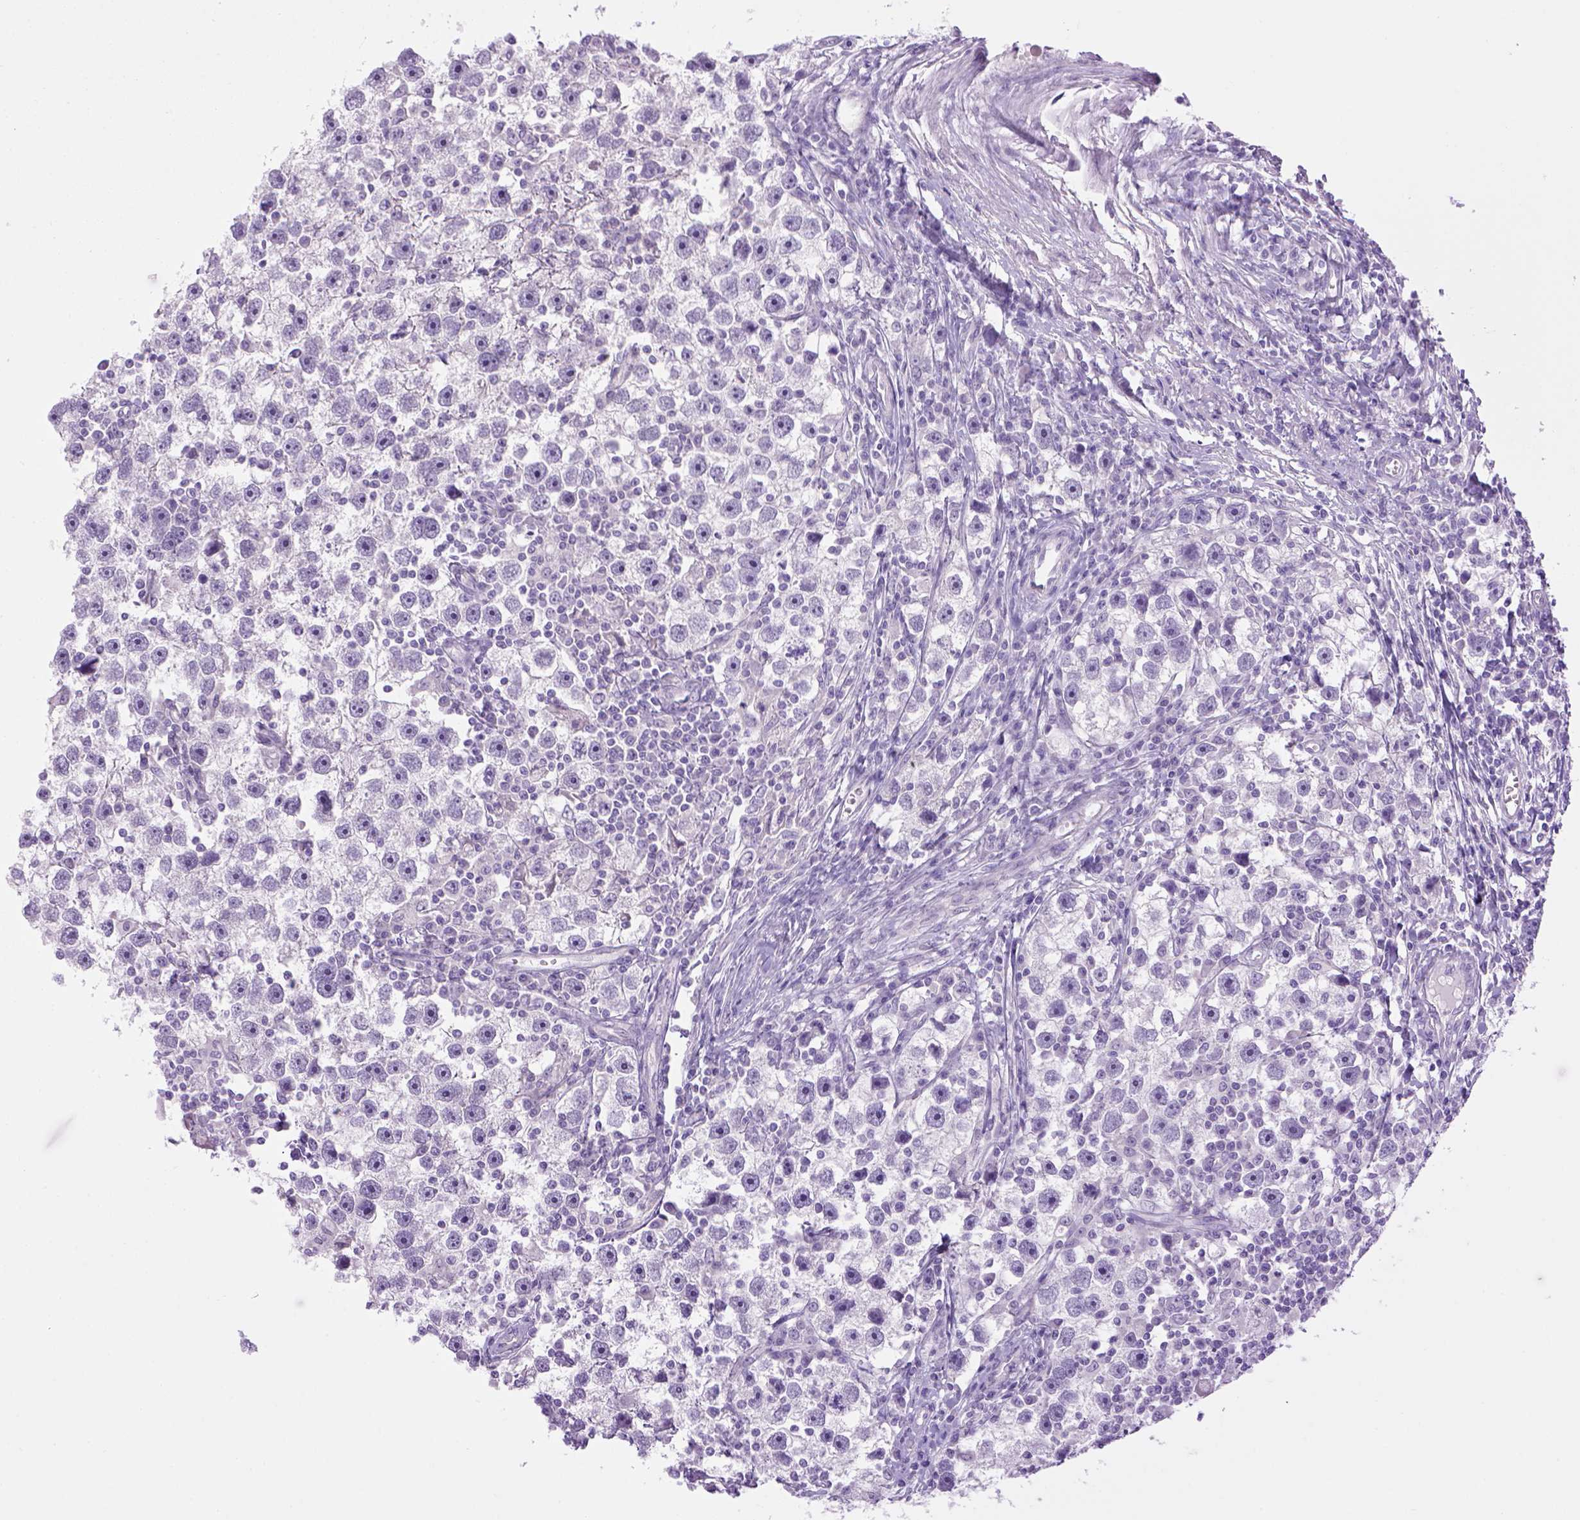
{"staining": {"intensity": "negative", "quantity": "none", "location": "none"}, "tissue": "testis cancer", "cell_type": "Tumor cells", "image_type": "cancer", "snomed": [{"axis": "morphology", "description": "Seminoma, NOS"}, {"axis": "topography", "description": "Testis"}], "caption": "Tumor cells show no significant expression in testis cancer. (Stains: DAB (3,3'-diaminobenzidine) IHC with hematoxylin counter stain, Microscopy: brightfield microscopy at high magnification).", "gene": "SGCG", "patient": {"sex": "male", "age": 30}}